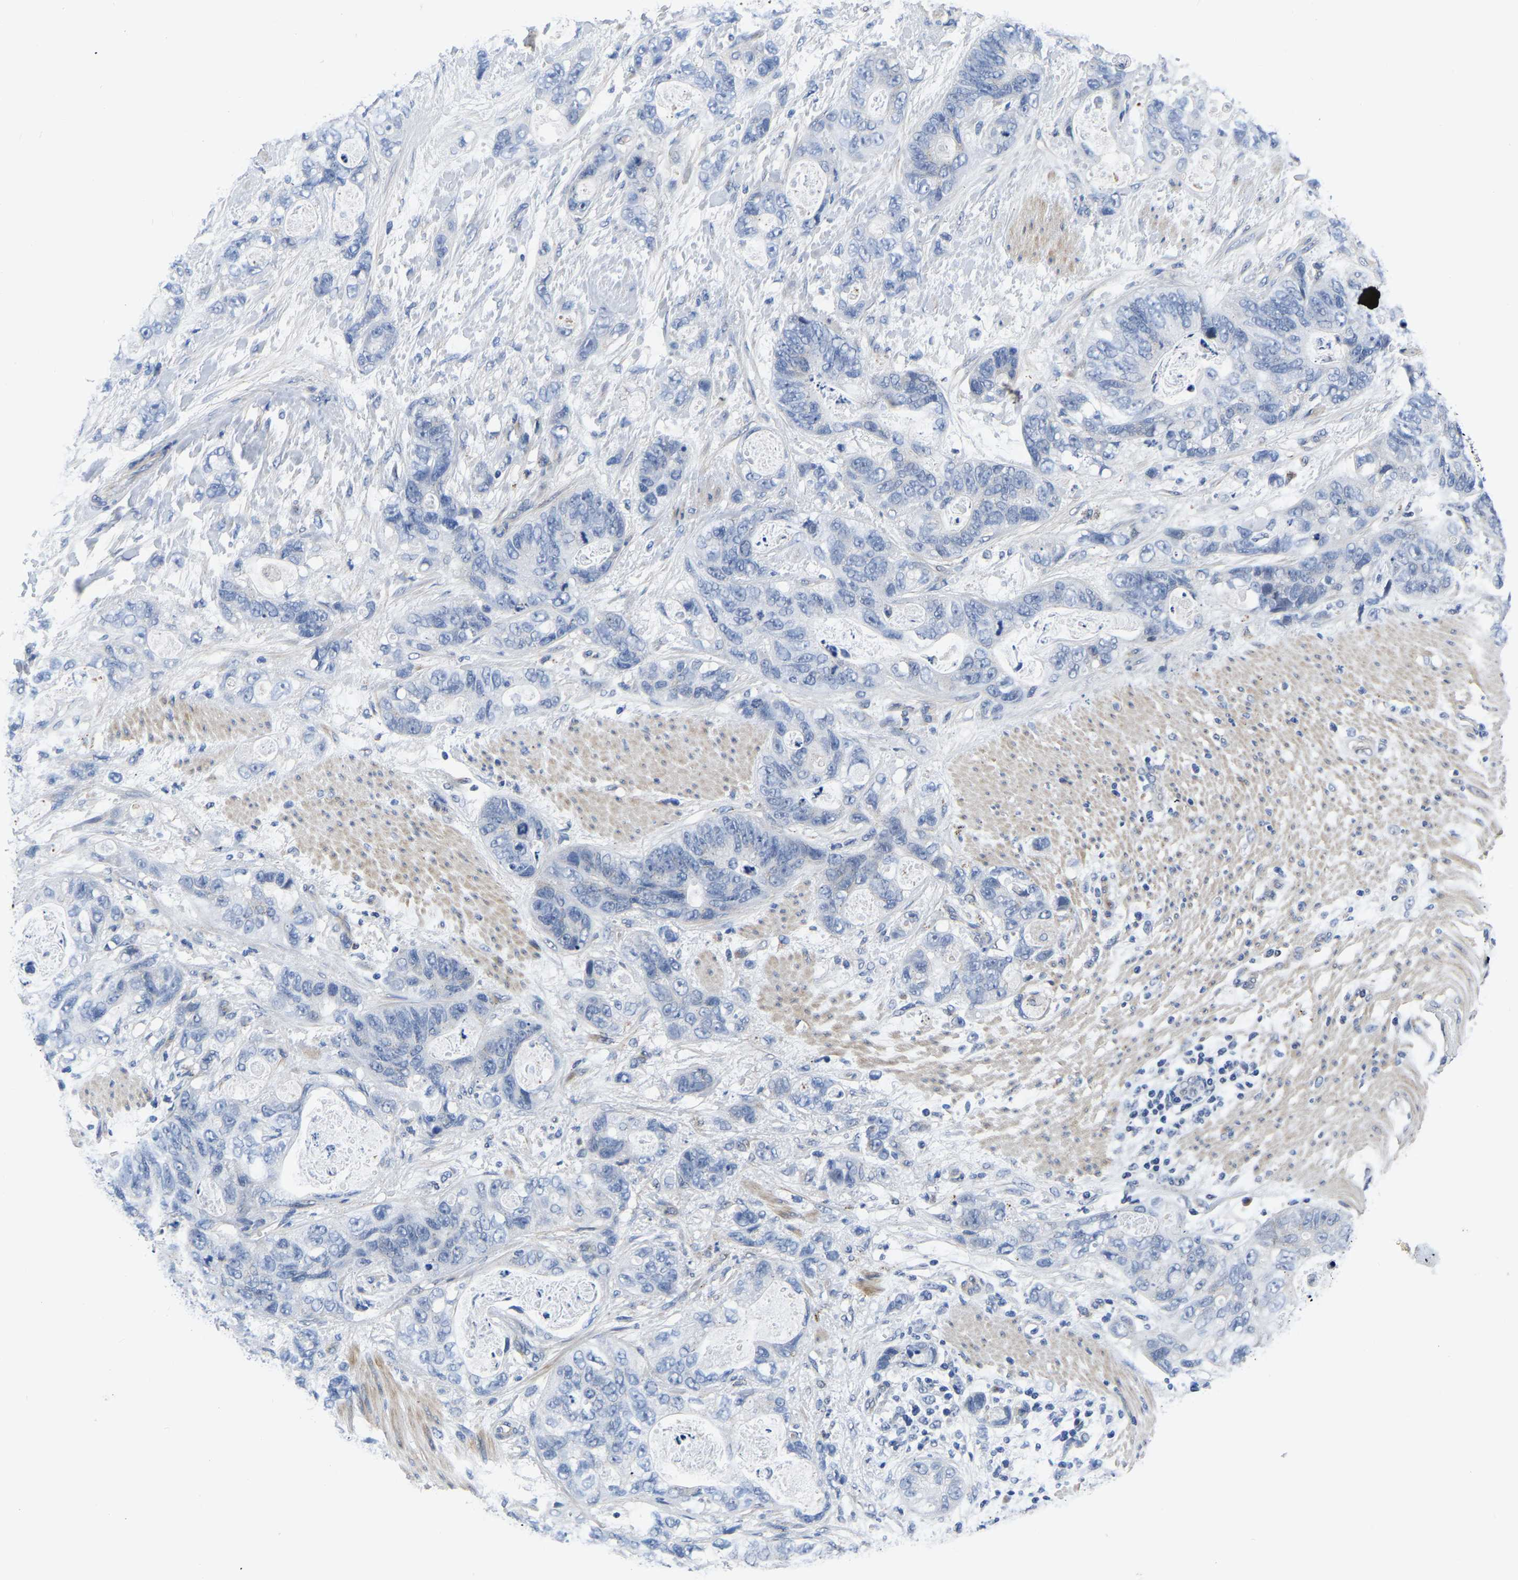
{"staining": {"intensity": "negative", "quantity": "none", "location": "none"}, "tissue": "stomach cancer", "cell_type": "Tumor cells", "image_type": "cancer", "snomed": [{"axis": "morphology", "description": "Normal tissue, NOS"}, {"axis": "morphology", "description": "Adenocarcinoma, NOS"}, {"axis": "topography", "description": "Stomach"}], "caption": "Tumor cells are negative for protein expression in human stomach cancer.", "gene": "PDLIM7", "patient": {"sex": "female", "age": 89}}